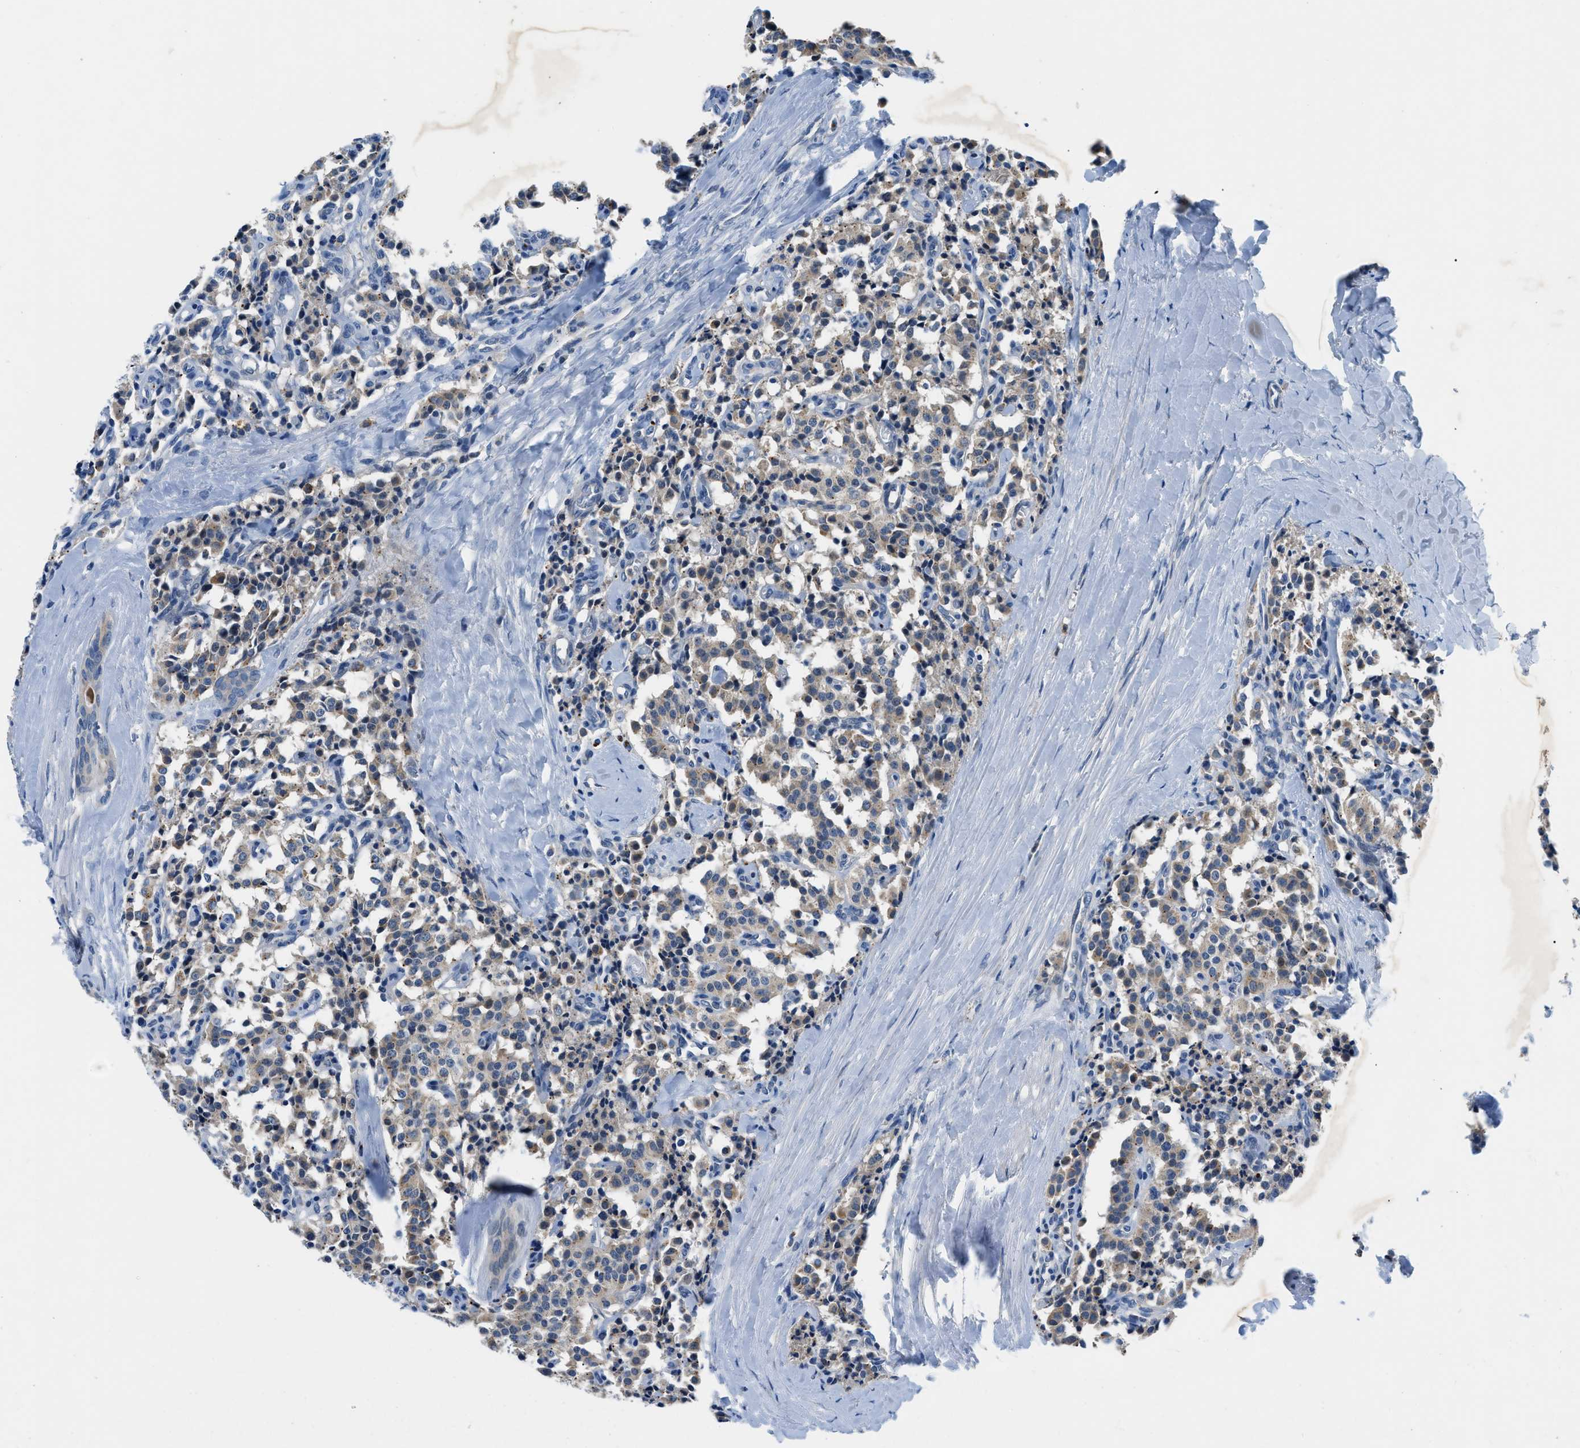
{"staining": {"intensity": "weak", "quantity": ">75%", "location": "cytoplasmic/membranous"}, "tissue": "carcinoid", "cell_type": "Tumor cells", "image_type": "cancer", "snomed": [{"axis": "morphology", "description": "Carcinoid, malignant, NOS"}, {"axis": "topography", "description": "Lung"}], "caption": "This micrograph displays immunohistochemistry staining of carcinoid, with low weak cytoplasmic/membranous expression in about >75% of tumor cells.", "gene": "ADGRE3", "patient": {"sex": "male", "age": 30}}